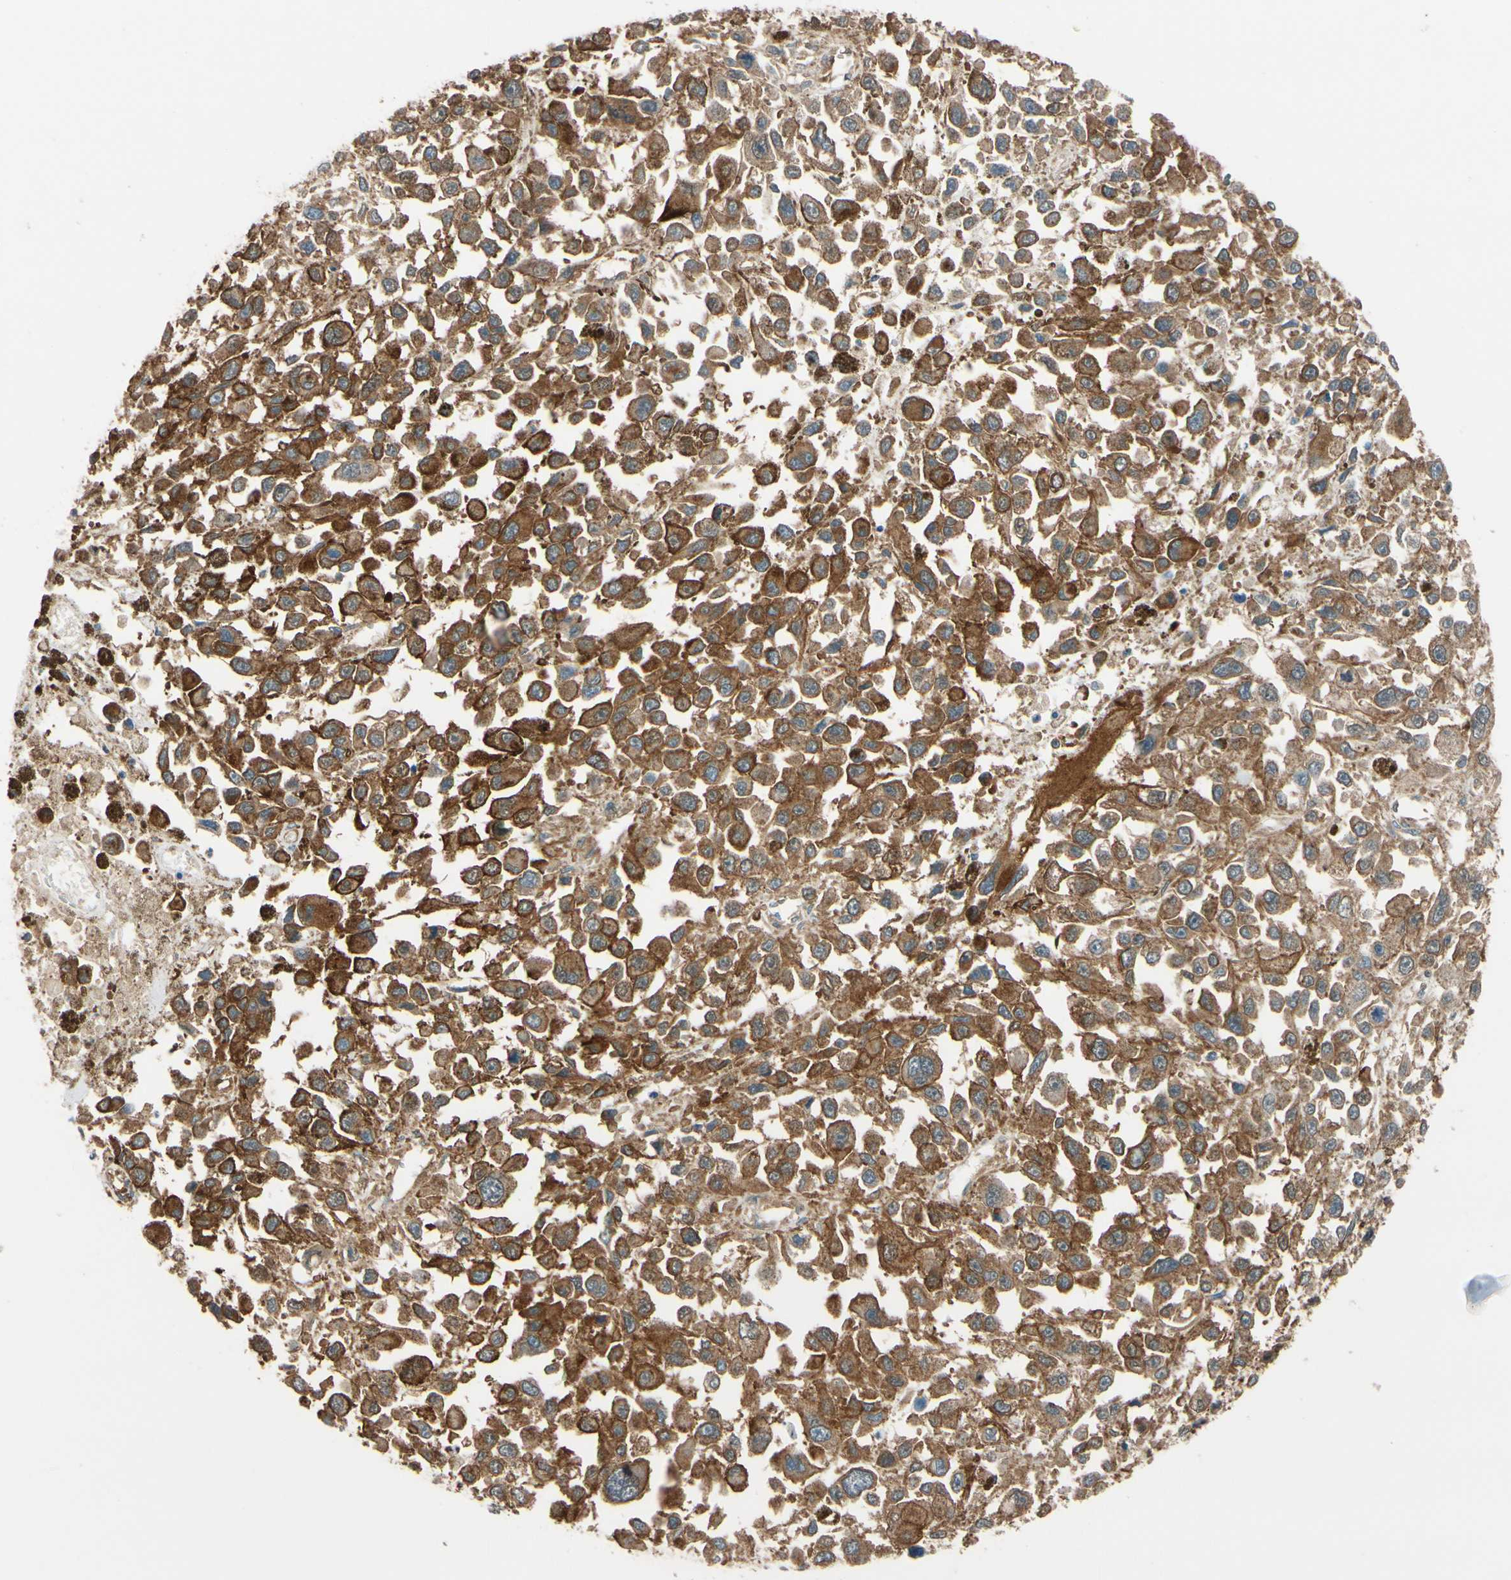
{"staining": {"intensity": "moderate", "quantity": ">75%", "location": "cytoplasmic/membranous"}, "tissue": "melanoma", "cell_type": "Tumor cells", "image_type": "cancer", "snomed": [{"axis": "morphology", "description": "Malignant melanoma, Metastatic site"}, {"axis": "topography", "description": "Lymph node"}], "caption": "A photomicrograph of human melanoma stained for a protein exhibits moderate cytoplasmic/membranous brown staining in tumor cells.", "gene": "EPS15", "patient": {"sex": "male", "age": 59}}